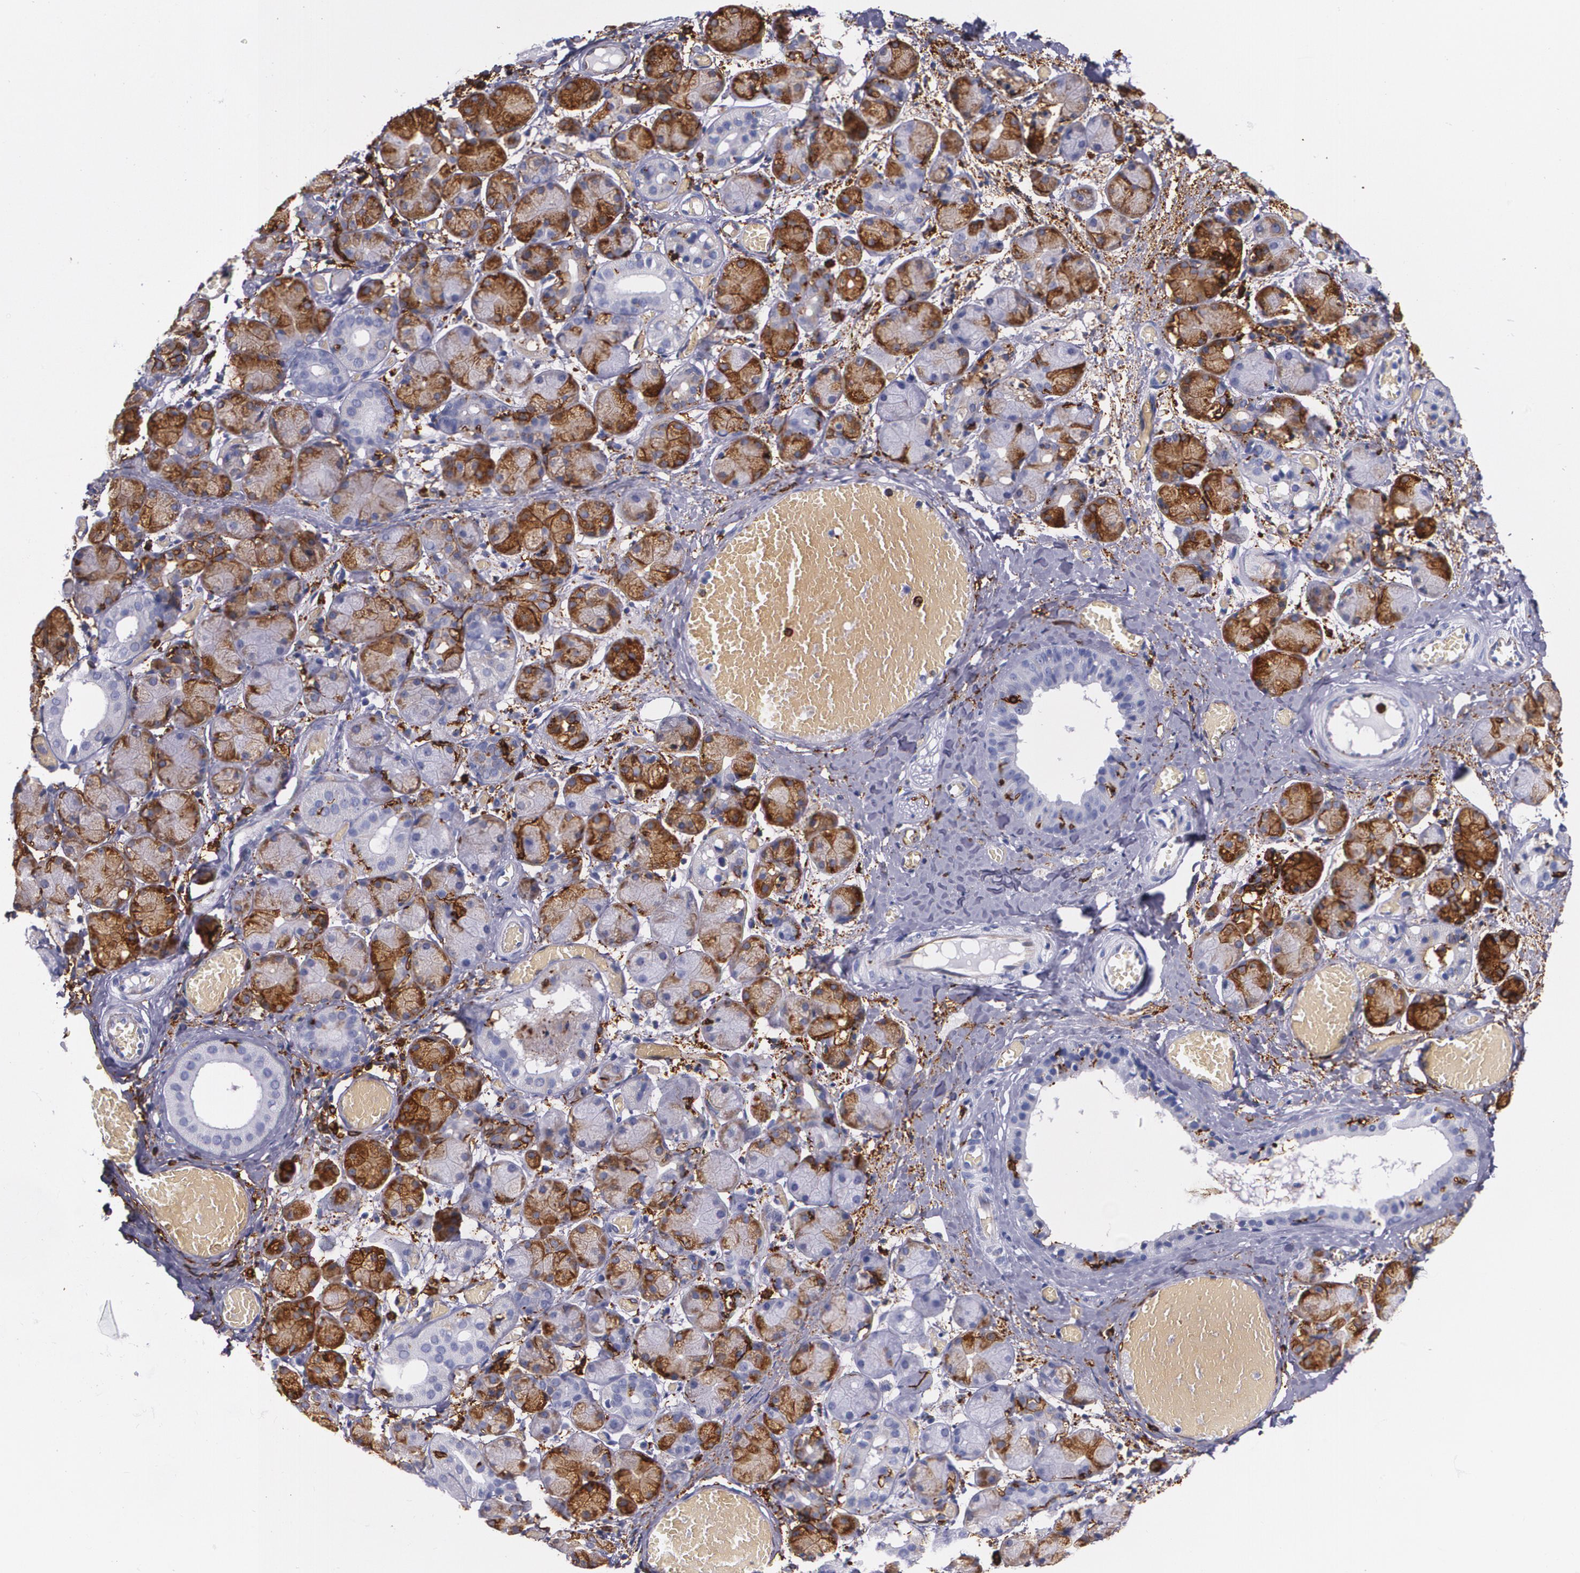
{"staining": {"intensity": "moderate", "quantity": "25%-75%", "location": "cytoplasmic/membranous"}, "tissue": "salivary gland", "cell_type": "Glandular cells", "image_type": "normal", "snomed": [{"axis": "morphology", "description": "Normal tissue, NOS"}, {"axis": "topography", "description": "Salivary gland"}], "caption": "Immunohistochemistry (IHC) (DAB) staining of benign salivary gland displays moderate cytoplasmic/membranous protein positivity in approximately 25%-75% of glandular cells. (Brightfield microscopy of DAB IHC at high magnification).", "gene": "HLA", "patient": {"sex": "female", "age": 24}}